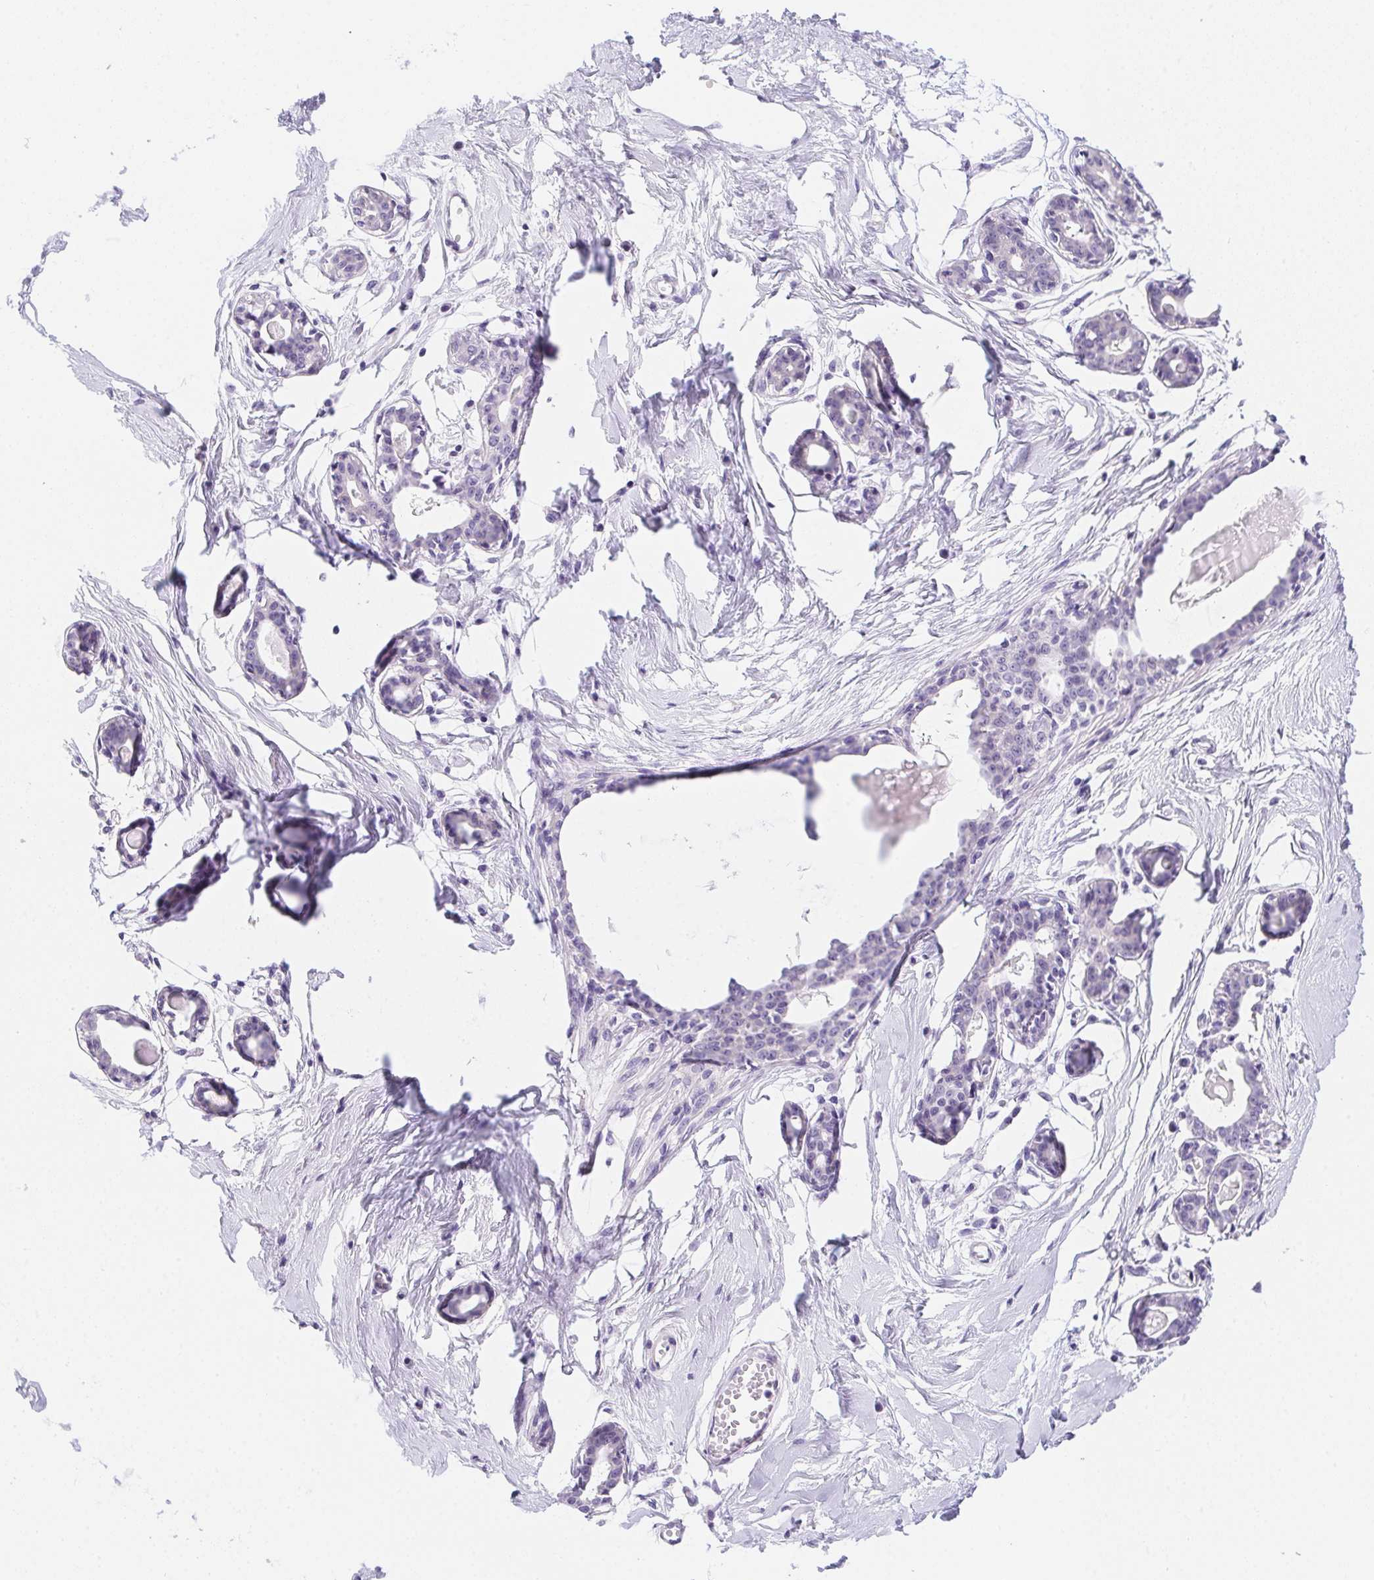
{"staining": {"intensity": "negative", "quantity": "none", "location": "none"}, "tissue": "breast", "cell_type": "Adipocytes", "image_type": "normal", "snomed": [{"axis": "morphology", "description": "Normal tissue, NOS"}, {"axis": "topography", "description": "Breast"}], "caption": "This is an immunohistochemistry (IHC) image of normal breast. There is no staining in adipocytes.", "gene": "PRKAA1", "patient": {"sex": "female", "age": 45}}